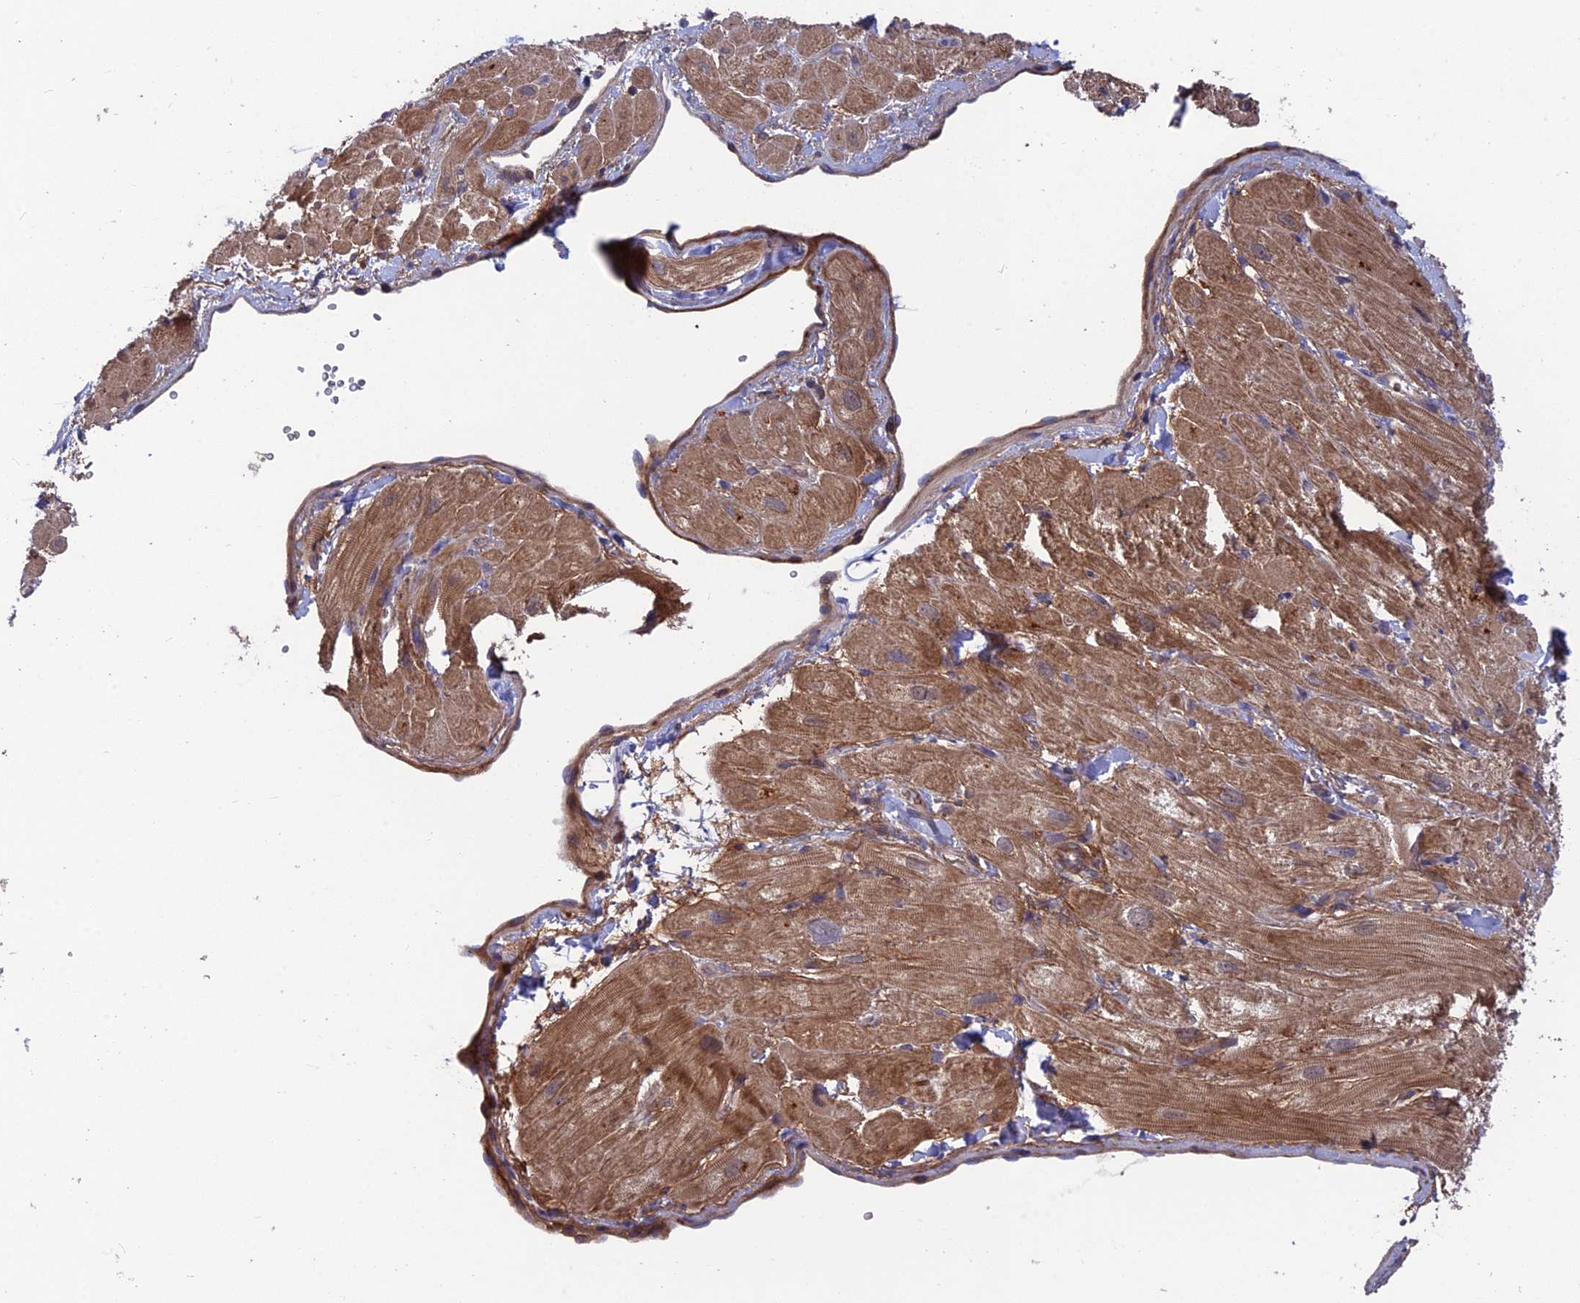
{"staining": {"intensity": "moderate", "quantity": ">75%", "location": "cytoplasmic/membranous"}, "tissue": "heart muscle", "cell_type": "Cardiomyocytes", "image_type": "normal", "snomed": [{"axis": "morphology", "description": "Normal tissue, NOS"}, {"axis": "topography", "description": "Heart"}], "caption": "Immunohistochemistry (DAB (3,3'-diaminobenzidine)) staining of unremarkable human heart muscle displays moderate cytoplasmic/membranous protein staining in about >75% of cardiomyocytes. (Brightfield microscopy of DAB IHC at high magnification).", "gene": "CPNE7", "patient": {"sex": "male", "age": 65}}